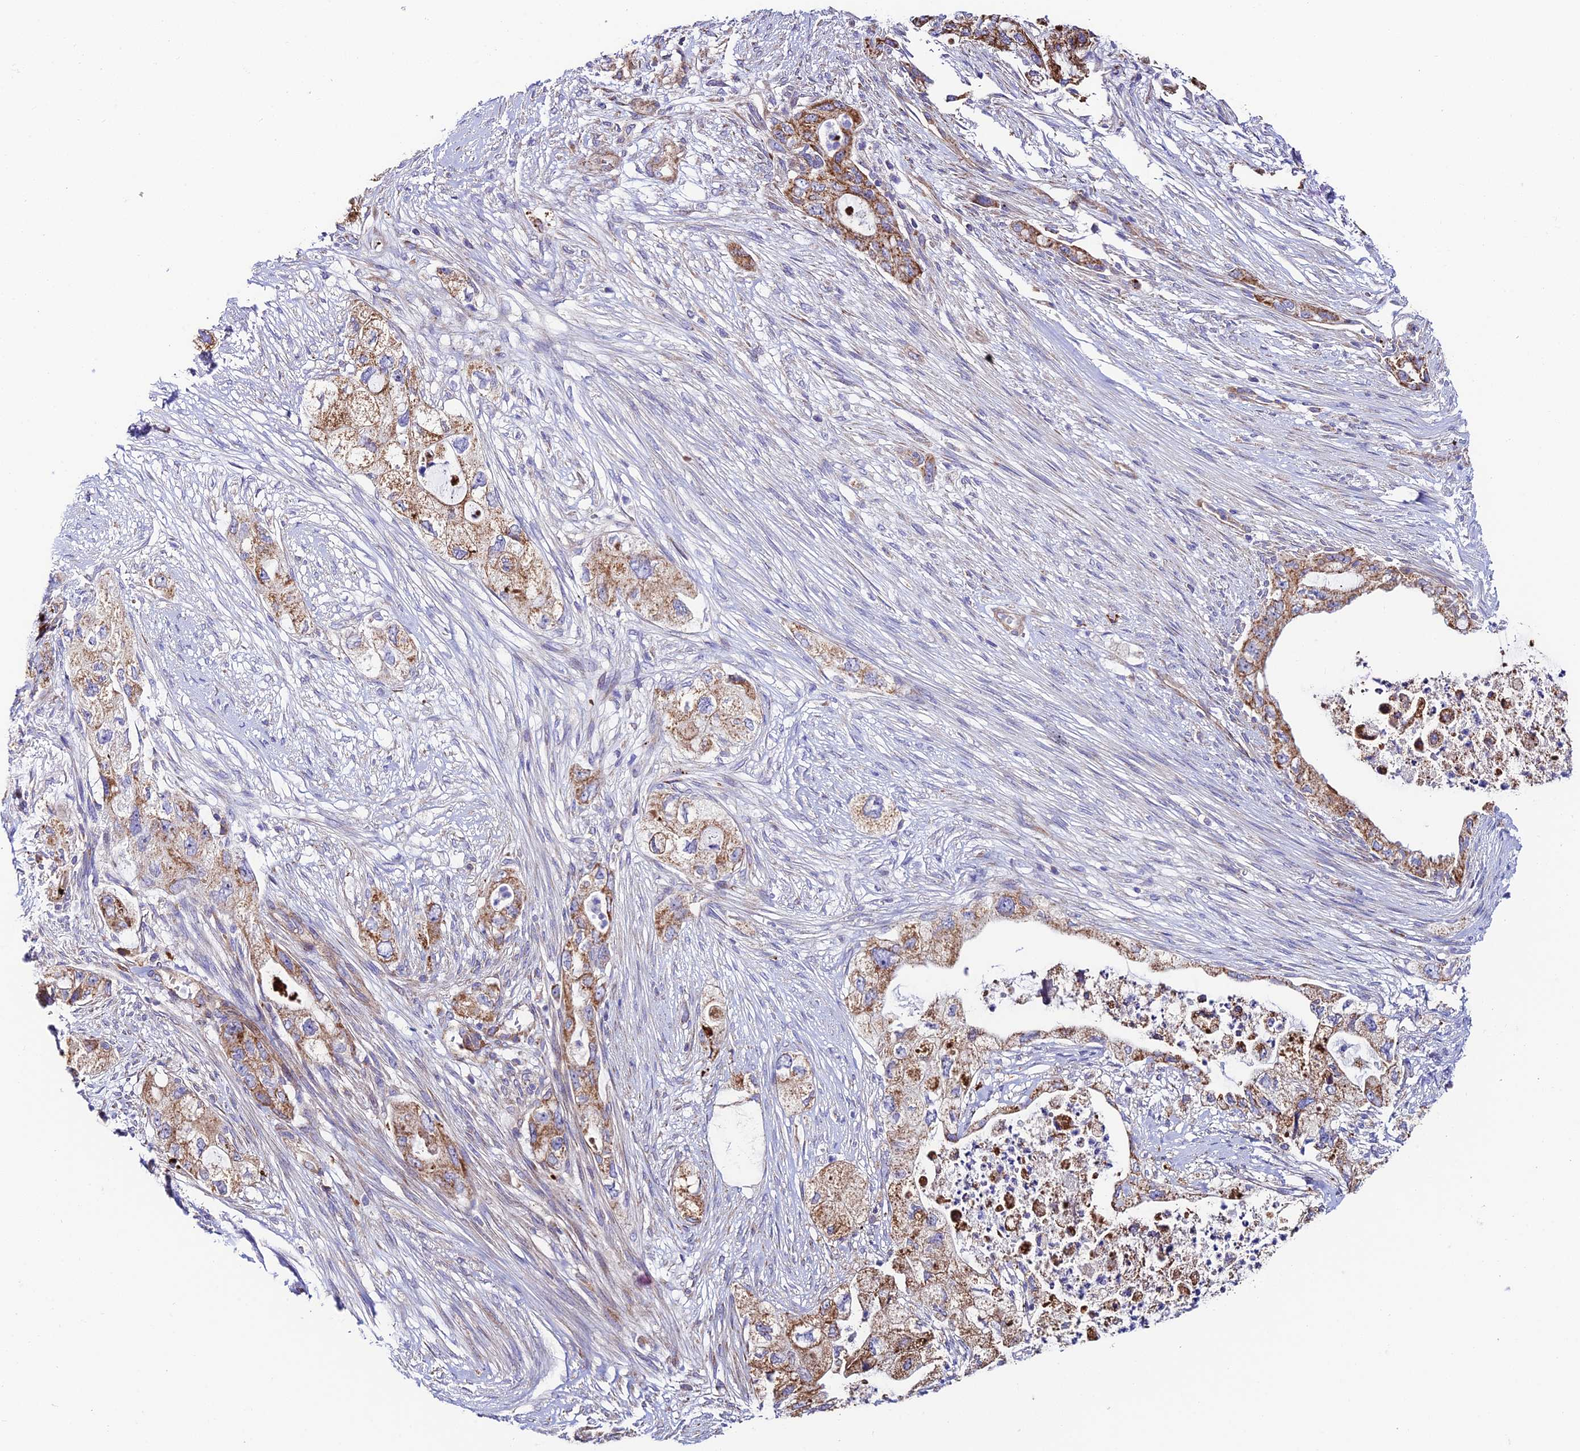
{"staining": {"intensity": "moderate", "quantity": ">75%", "location": "cytoplasmic/membranous"}, "tissue": "pancreatic cancer", "cell_type": "Tumor cells", "image_type": "cancer", "snomed": [{"axis": "morphology", "description": "Adenocarcinoma, NOS"}, {"axis": "topography", "description": "Pancreas"}], "caption": "Immunohistochemistry (DAB) staining of pancreatic cancer shows moderate cytoplasmic/membranous protein staining in about >75% of tumor cells.", "gene": "VPS13C", "patient": {"sex": "female", "age": 73}}